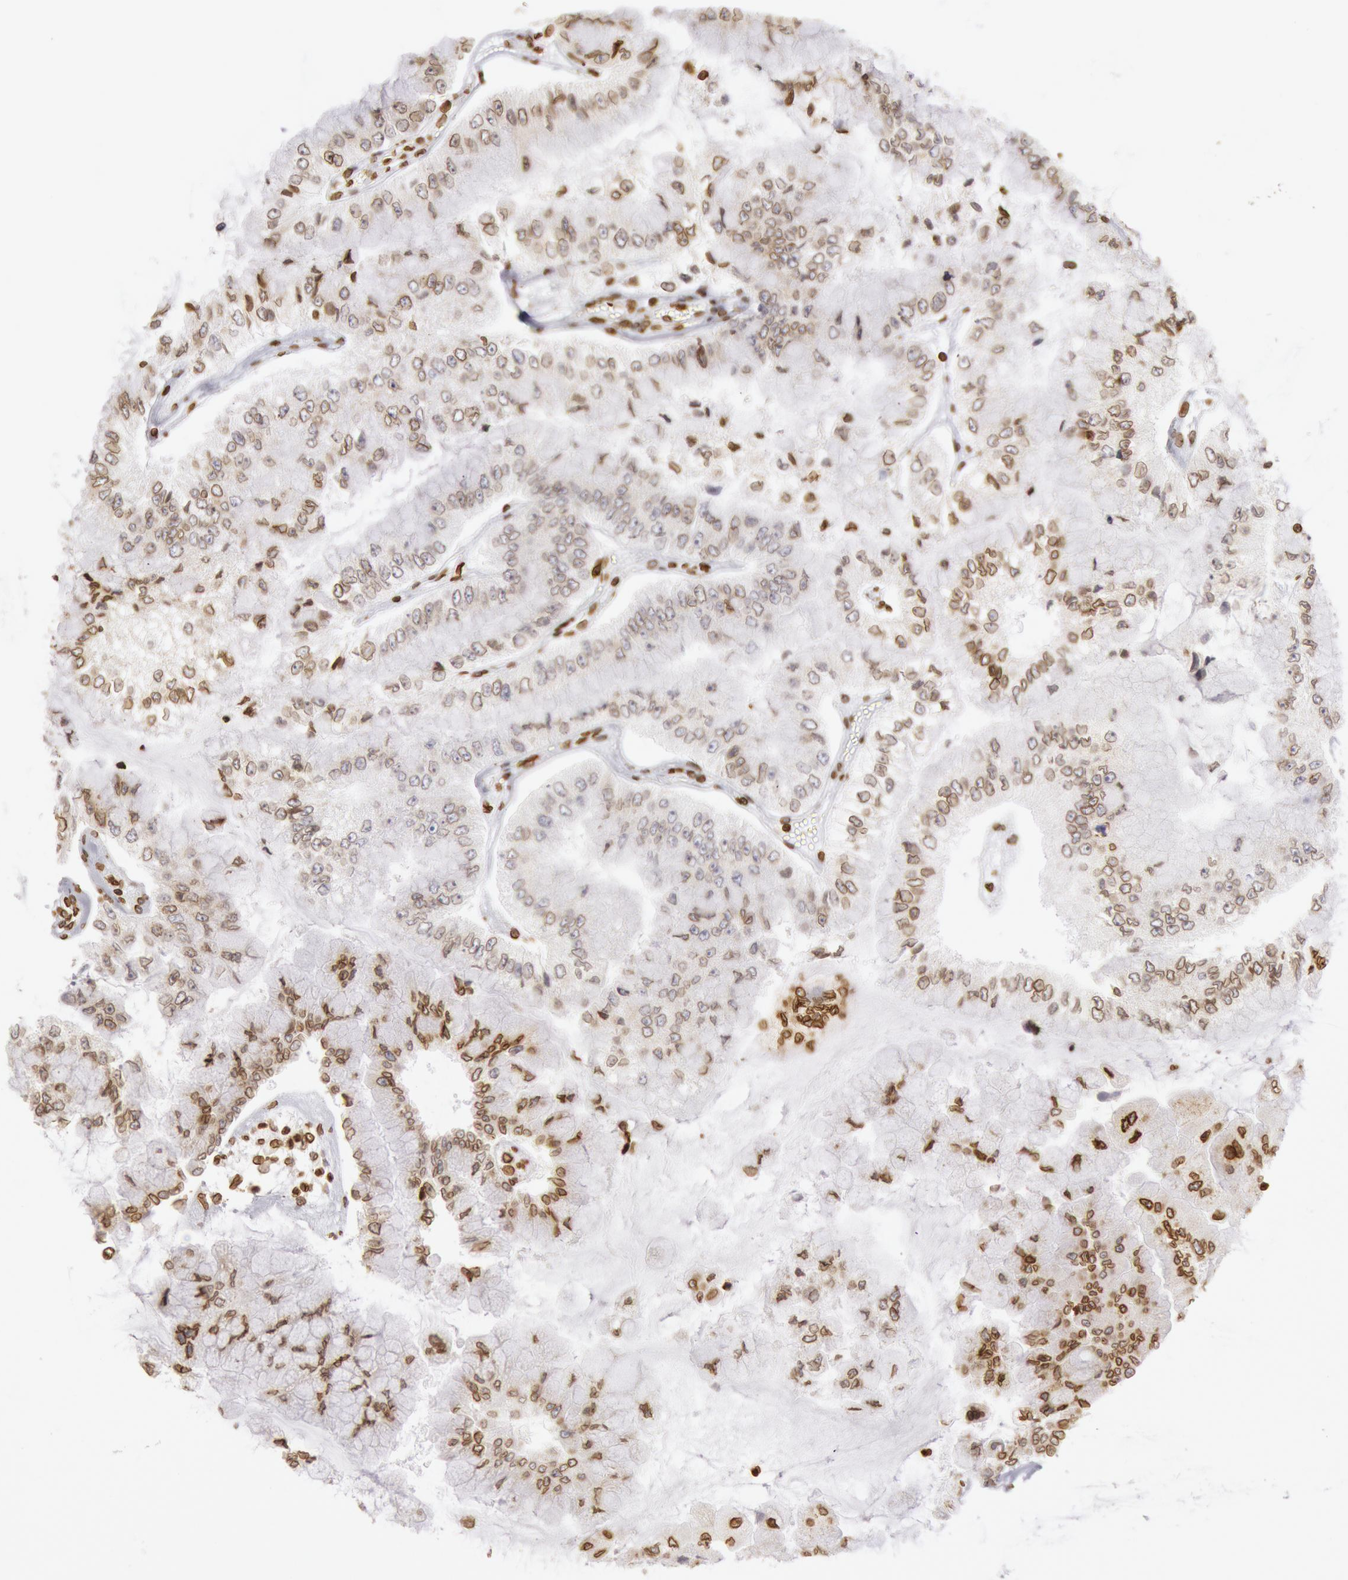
{"staining": {"intensity": "weak", "quantity": "25%-75%", "location": "cytoplasmic/membranous,nuclear"}, "tissue": "liver cancer", "cell_type": "Tumor cells", "image_type": "cancer", "snomed": [{"axis": "morphology", "description": "Cholangiocarcinoma"}, {"axis": "topography", "description": "Liver"}], "caption": "Liver cancer (cholangiocarcinoma) stained with a brown dye exhibits weak cytoplasmic/membranous and nuclear positive expression in approximately 25%-75% of tumor cells.", "gene": "SUN2", "patient": {"sex": "female", "age": 79}}